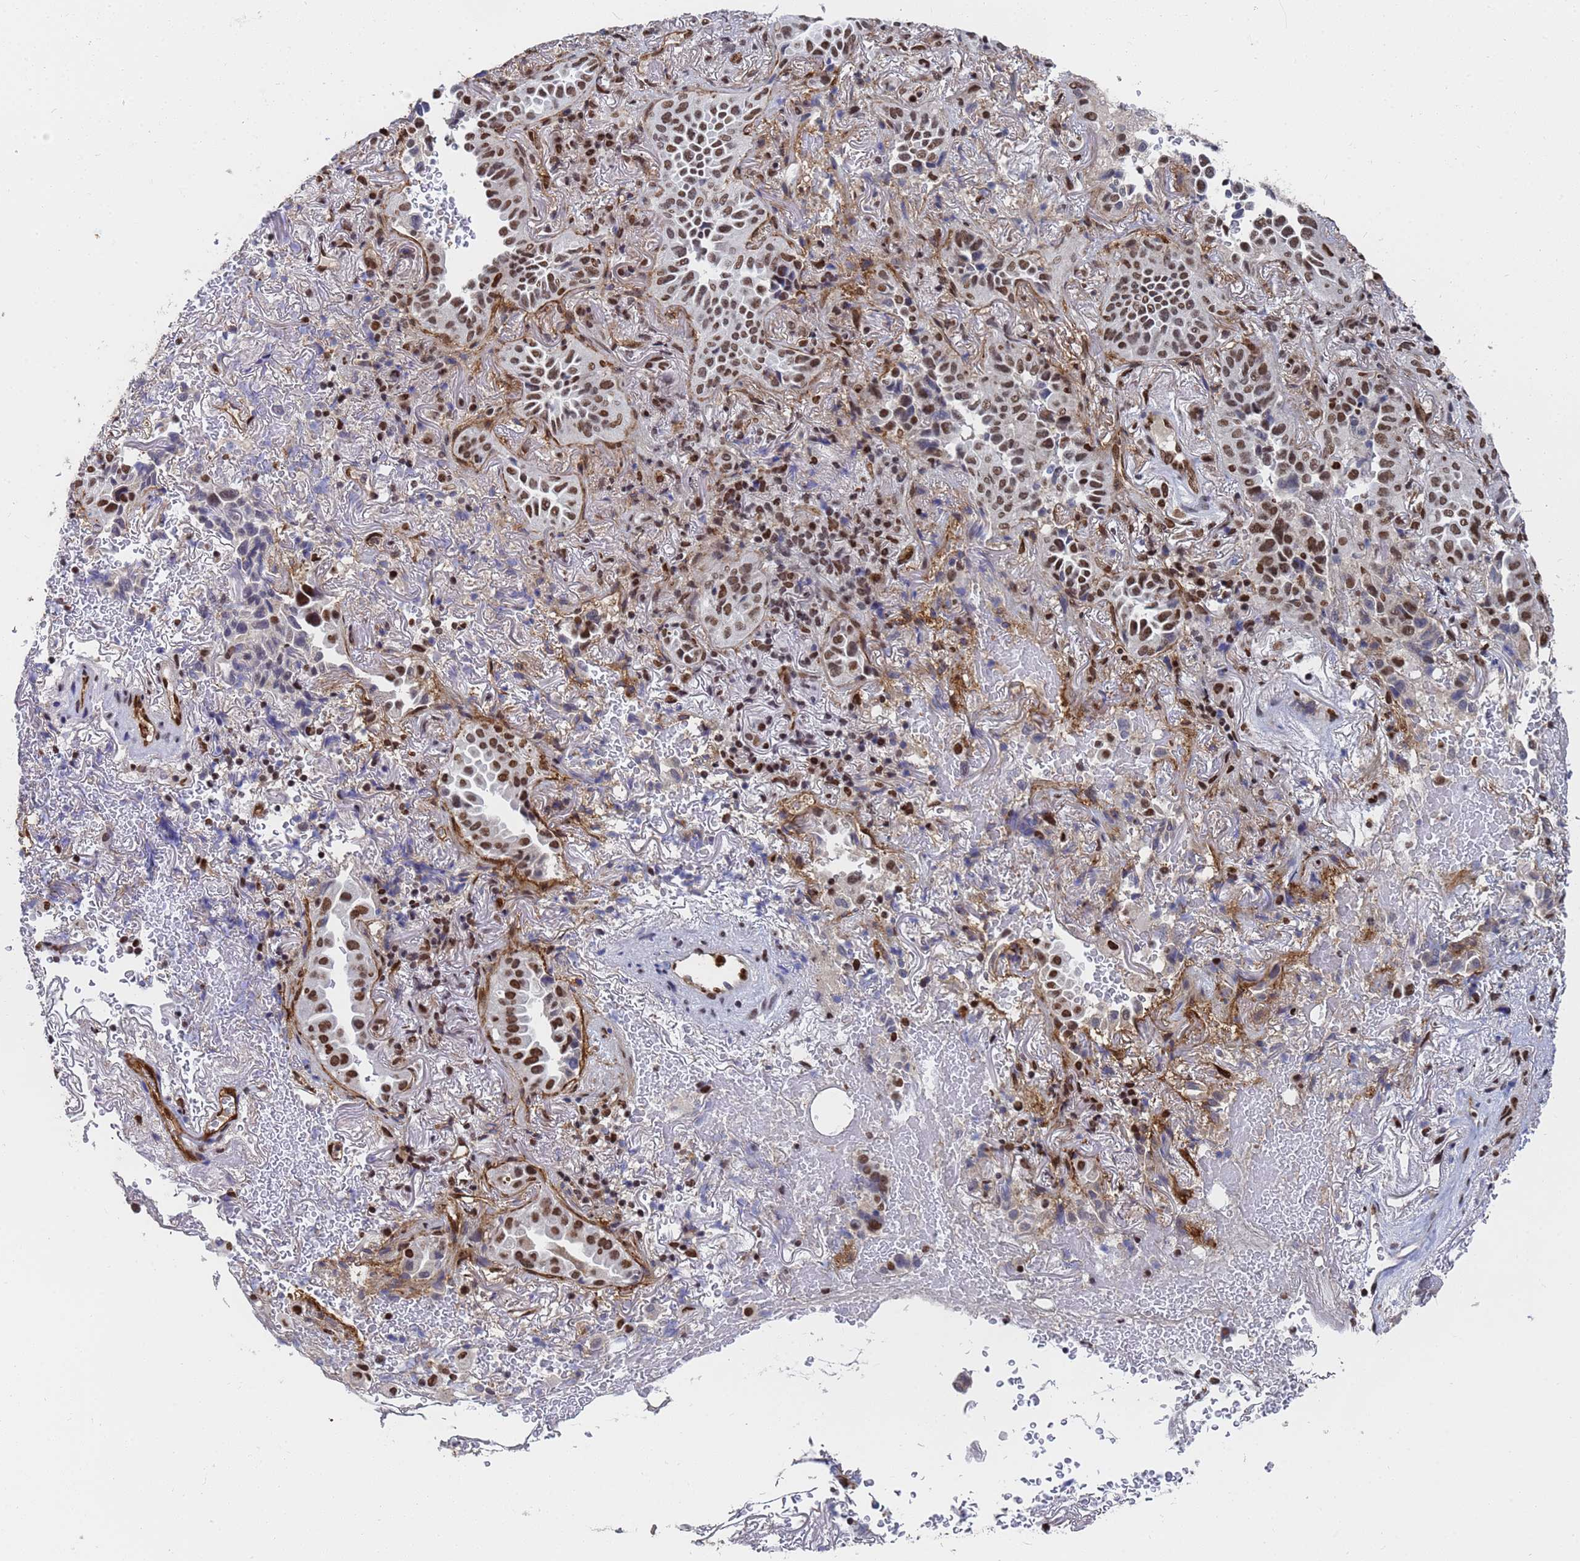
{"staining": {"intensity": "moderate", "quantity": ">75%", "location": "nuclear"}, "tissue": "lung cancer", "cell_type": "Tumor cells", "image_type": "cancer", "snomed": [{"axis": "morphology", "description": "Adenocarcinoma, NOS"}, {"axis": "topography", "description": "Lung"}], "caption": "Lung adenocarcinoma stained for a protein exhibits moderate nuclear positivity in tumor cells.", "gene": "RAVER2", "patient": {"sex": "female", "age": 69}}